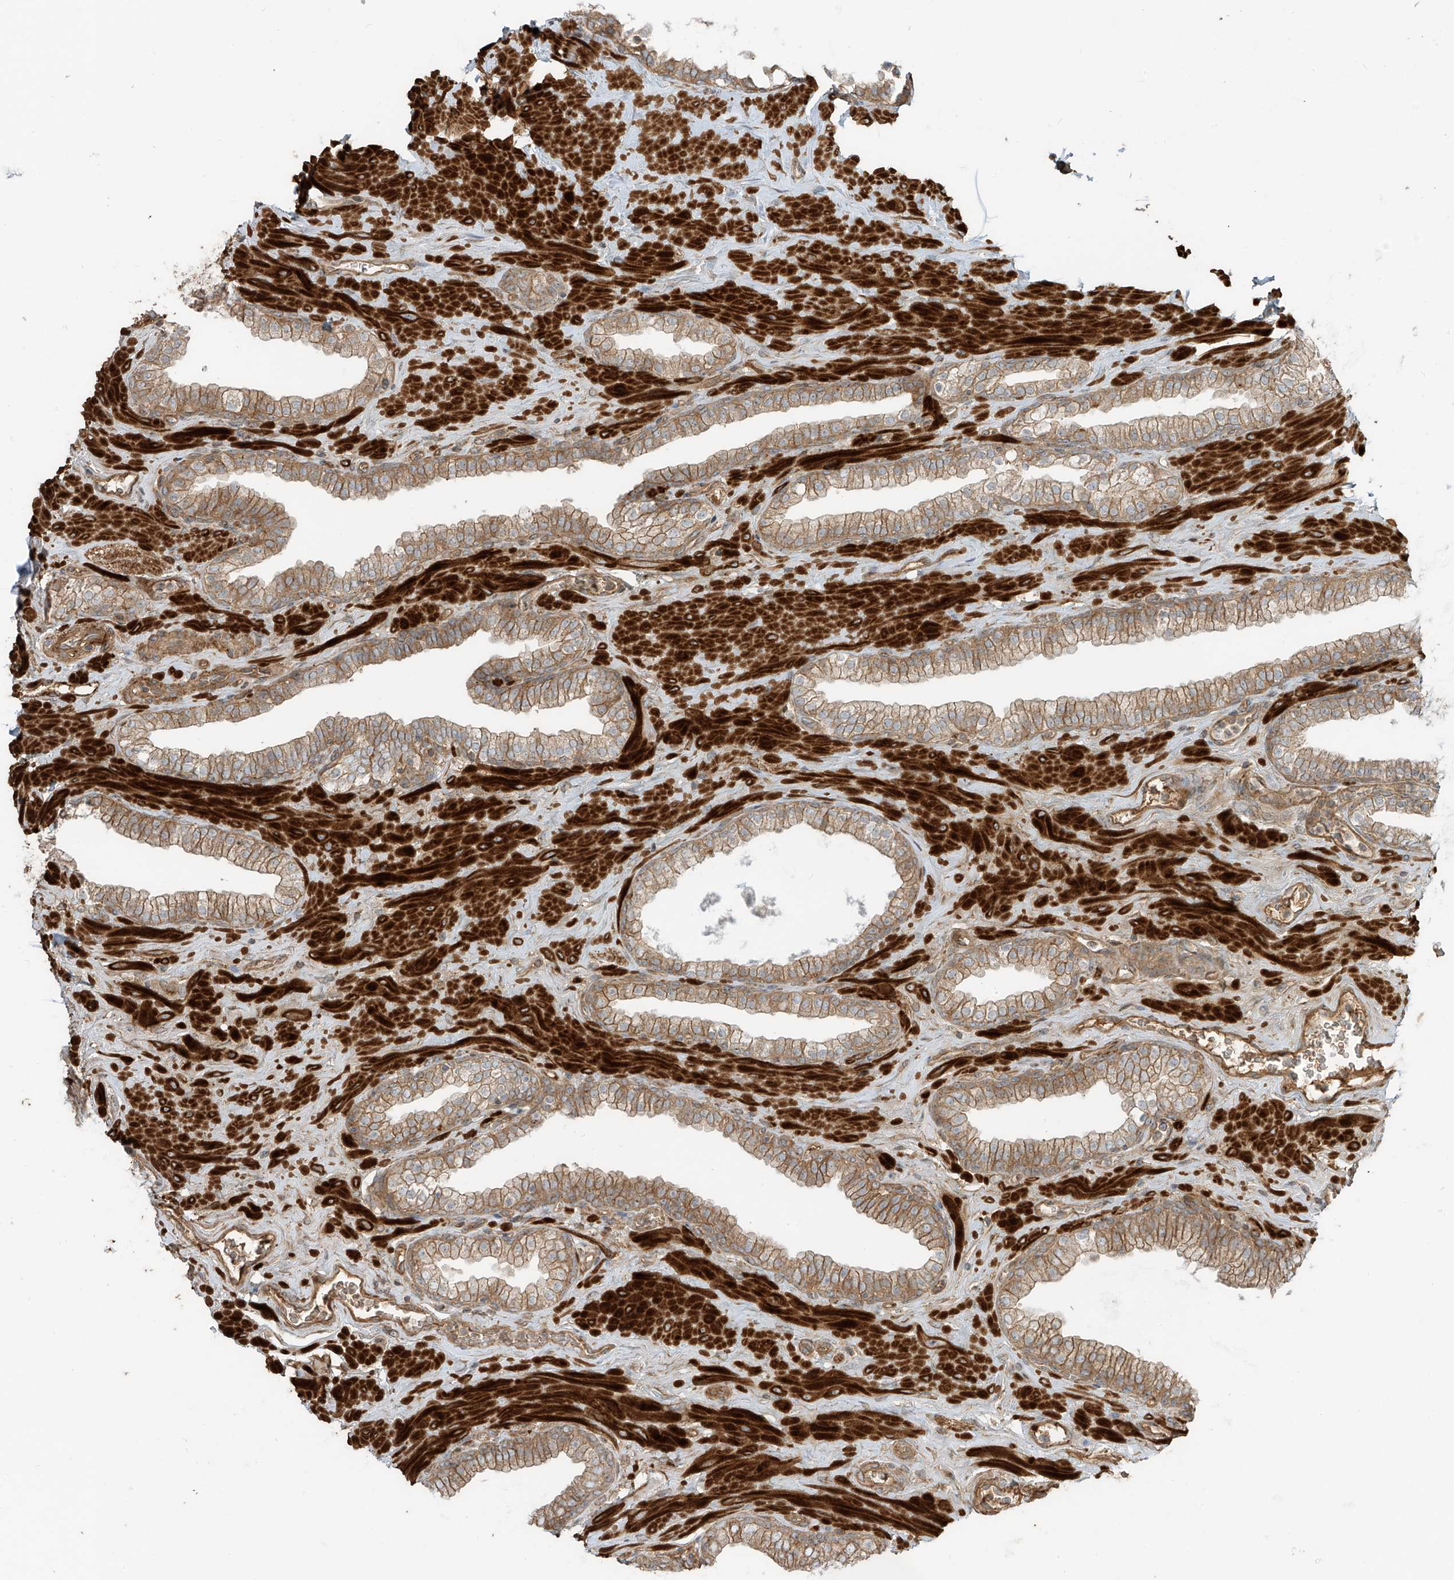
{"staining": {"intensity": "moderate", "quantity": "25%-75%", "location": "cytoplasmic/membranous"}, "tissue": "prostate", "cell_type": "Glandular cells", "image_type": "normal", "snomed": [{"axis": "morphology", "description": "Normal tissue, NOS"}, {"axis": "morphology", "description": "Urothelial carcinoma, Low grade"}, {"axis": "topography", "description": "Urinary bladder"}, {"axis": "topography", "description": "Prostate"}], "caption": "Moderate cytoplasmic/membranous positivity is present in approximately 25%-75% of glandular cells in benign prostate. The staining was performed using DAB (3,3'-diaminobenzidine) to visualize the protein expression in brown, while the nuclei were stained in blue with hematoxylin (Magnification: 20x).", "gene": "ENTR1", "patient": {"sex": "male", "age": 60}}